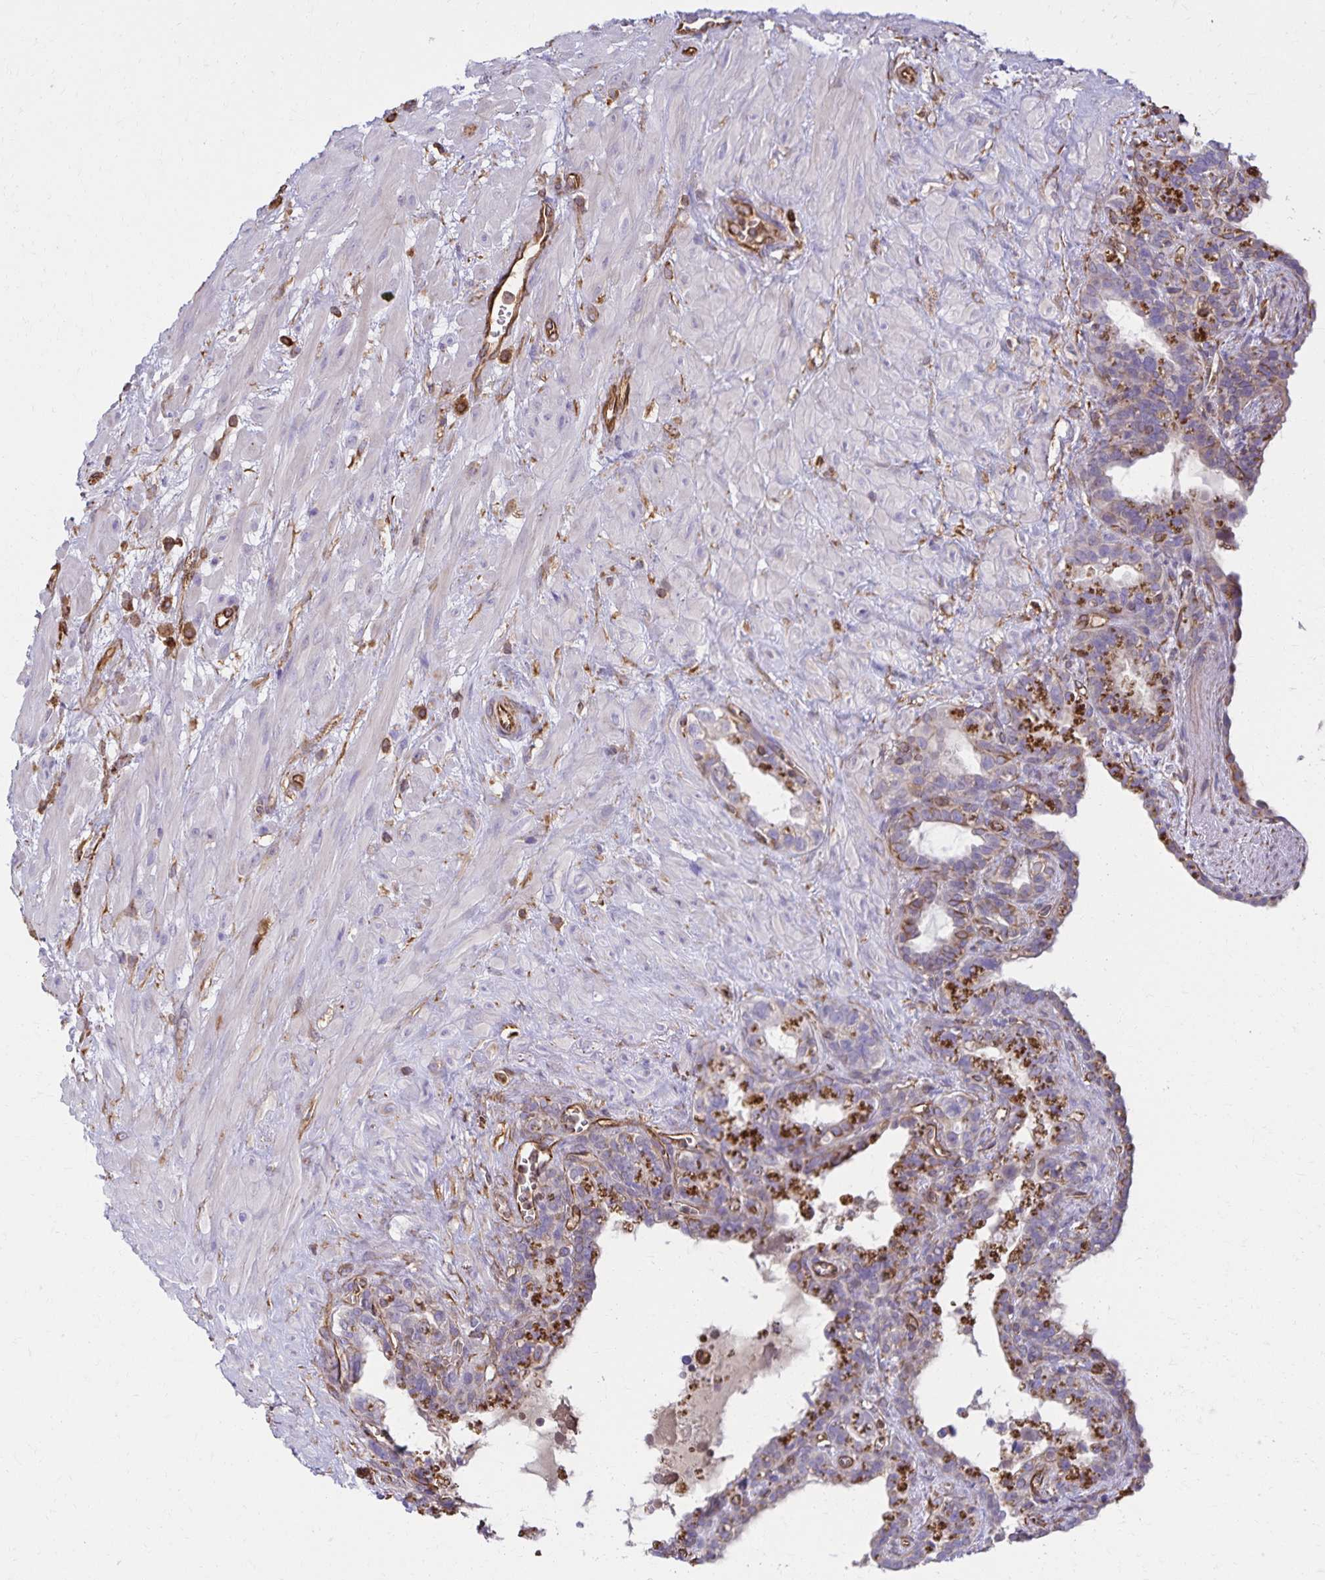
{"staining": {"intensity": "moderate", "quantity": "25%-75%", "location": "cytoplasmic/membranous"}, "tissue": "seminal vesicle", "cell_type": "Glandular cells", "image_type": "normal", "snomed": [{"axis": "morphology", "description": "Normal tissue, NOS"}, {"axis": "topography", "description": "Seminal veicle"}], "caption": "Brown immunohistochemical staining in unremarkable human seminal vesicle shows moderate cytoplasmic/membranous expression in approximately 25%-75% of glandular cells.", "gene": "TRPV6", "patient": {"sex": "male", "age": 76}}